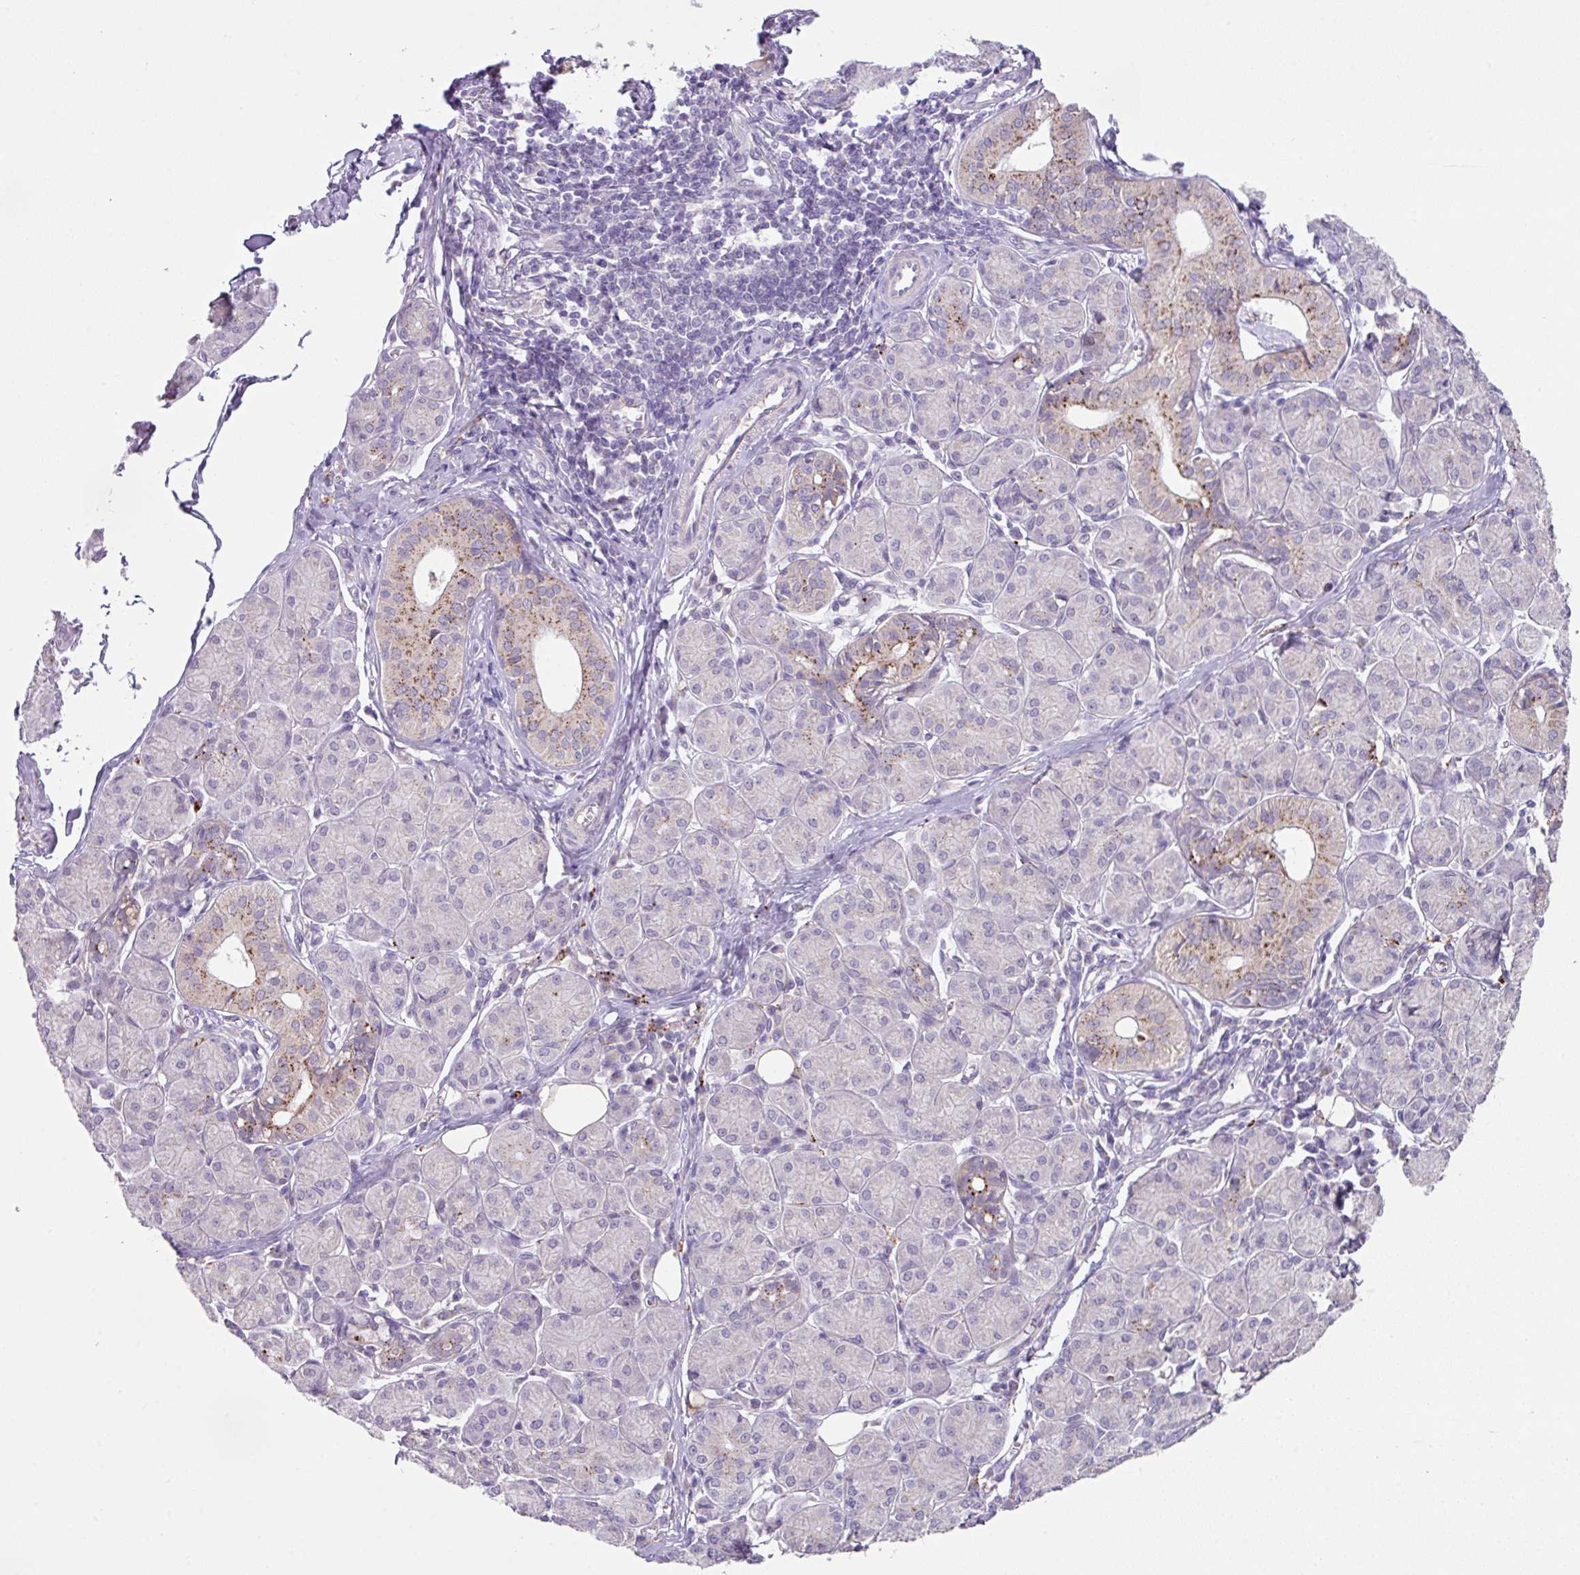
{"staining": {"intensity": "weak", "quantity": "<25%", "location": "cytoplasmic/membranous"}, "tissue": "salivary gland", "cell_type": "Glandular cells", "image_type": "normal", "snomed": [{"axis": "morphology", "description": "Normal tissue, NOS"}, {"axis": "morphology", "description": "Inflammation, NOS"}, {"axis": "topography", "description": "Lymph node"}, {"axis": "topography", "description": "Salivary gland"}], "caption": "This is an IHC micrograph of normal human salivary gland. There is no staining in glandular cells.", "gene": "PLEKHH3", "patient": {"sex": "male", "age": 3}}